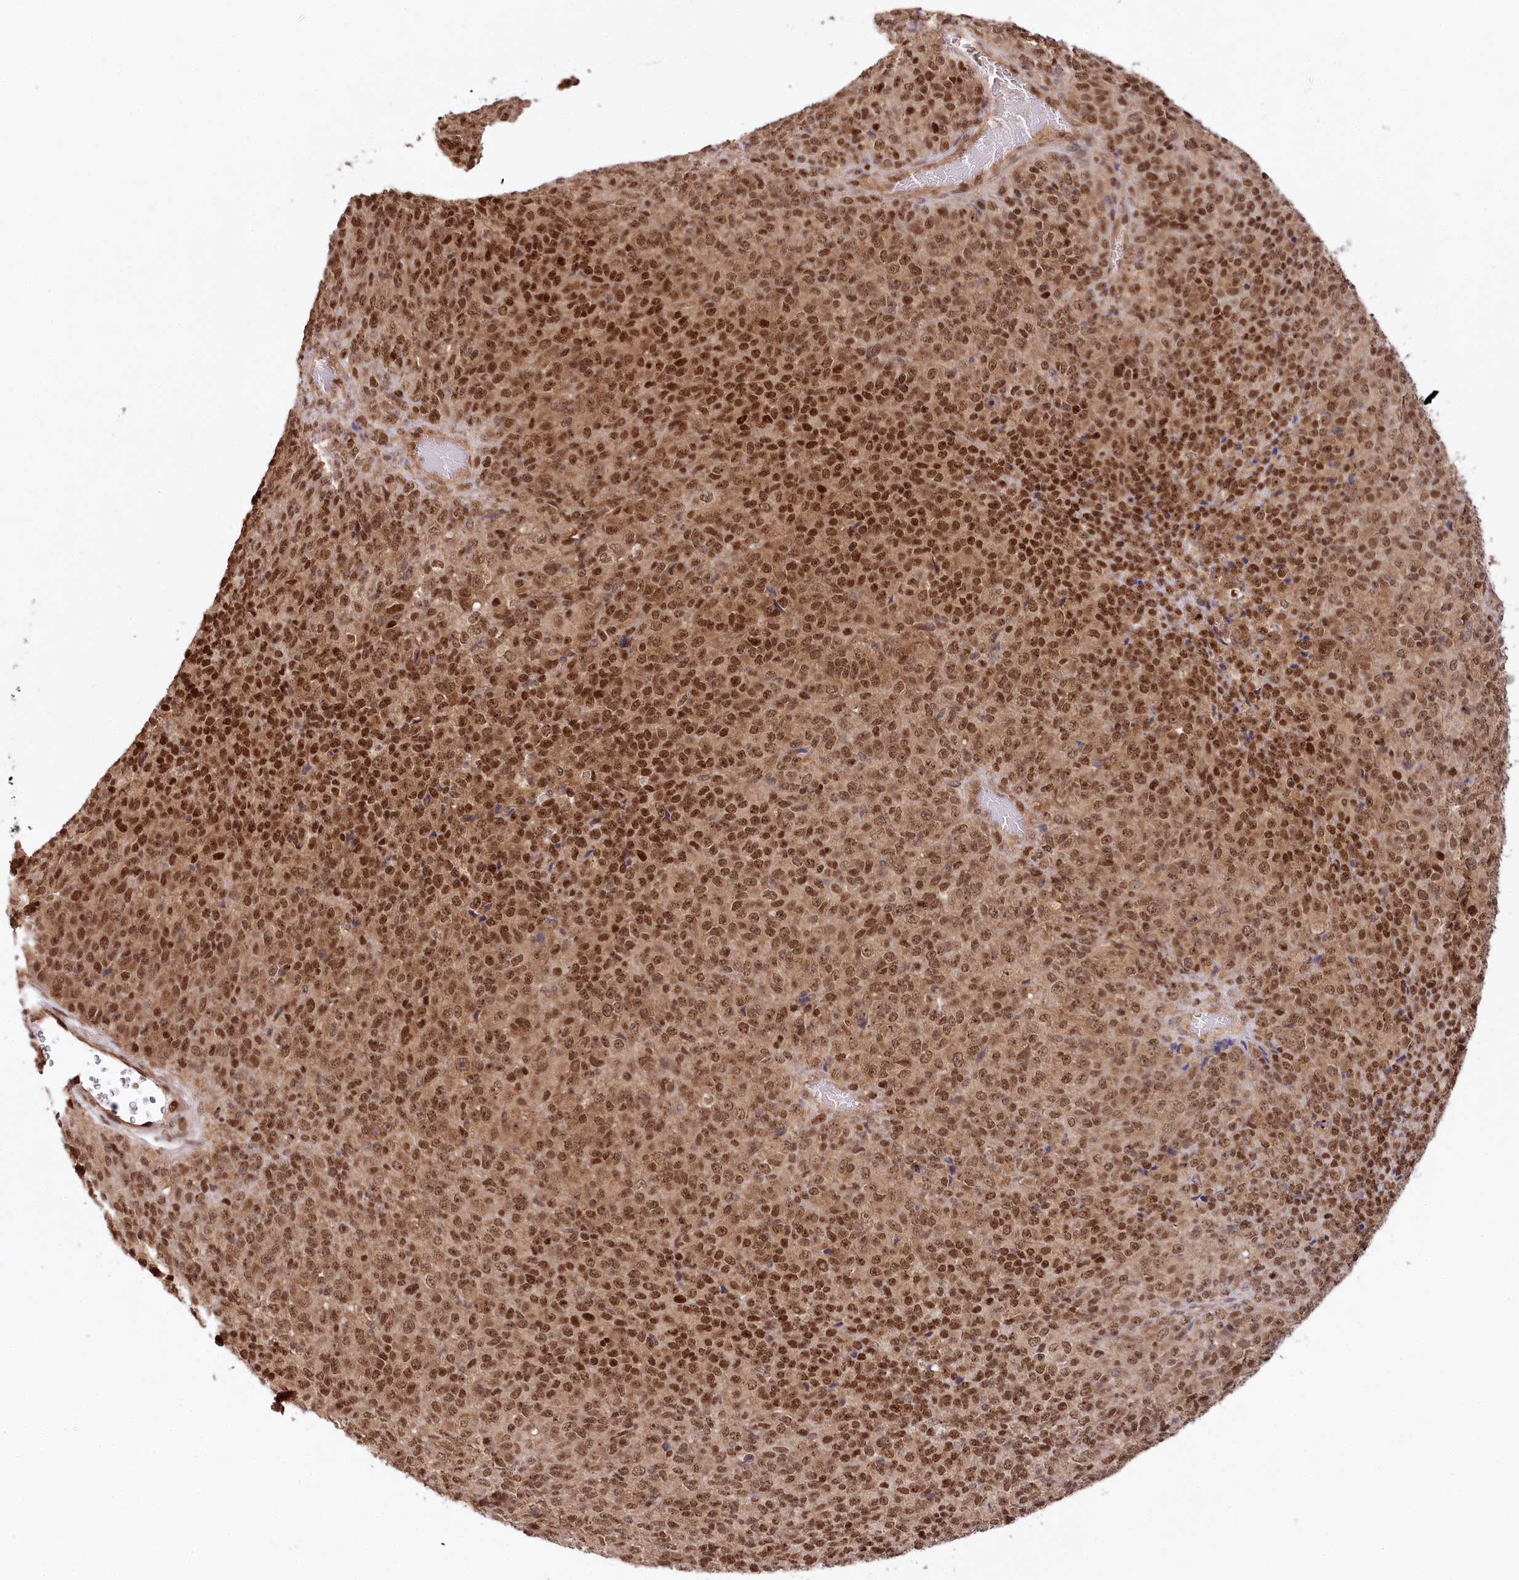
{"staining": {"intensity": "strong", "quantity": ">75%", "location": "cytoplasmic/membranous,nuclear"}, "tissue": "melanoma", "cell_type": "Tumor cells", "image_type": "cancer", "snomed": [{"axis": "morphology", "description": "Malignant melanoma, Metastatic site"}, {"axis": "topography", "description": "Brain"}], "caption": "High-power microscopy captured an immunohistochemistry photomicrograph of melanoma, revealing strong cytoplasmic/membranous and nuclear staining in approximately >75% of tumor cells.", "gene": "CCDC65", "patient": {"sex": "female", "age": 56}}